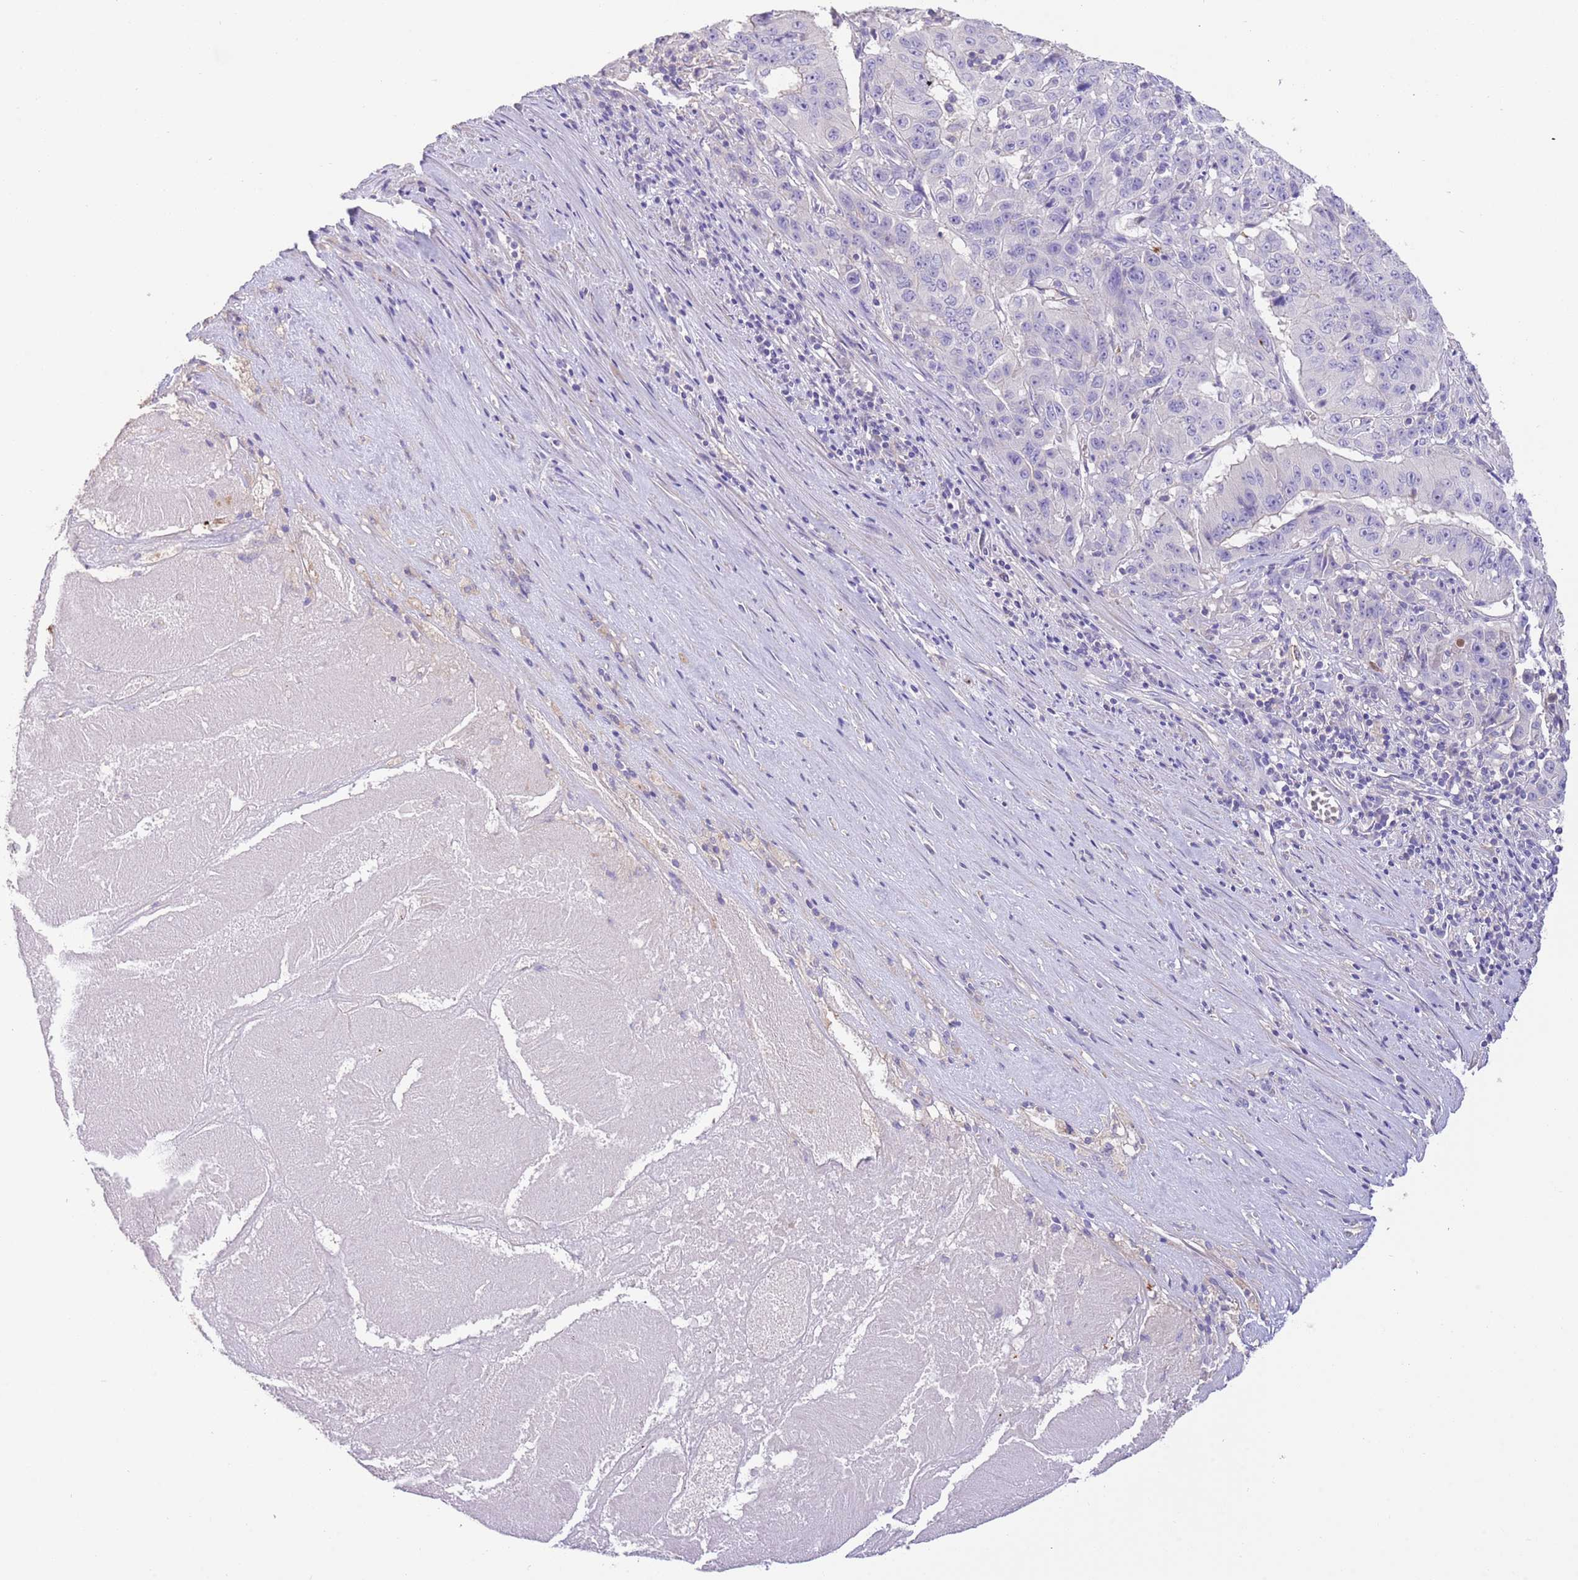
{"staining": {"intensity": "negative", "quantity": "none", "location": "none"}, "tissue": "pancreatic cancer", "cell_type": "Tumor cells", "image_type": "cancer", "snomed": [{"axis": "morphology", "description": "Adenocarcinoma, NOS"}, {"axis": "topography", "description": "Pancreas"}], "caption": "There is no significant staining in tumor cells of pancreatic cancer (adenocarcinoma).", "gene": "SFTPA1", "patient": {"sex": "male", "age": 63}}